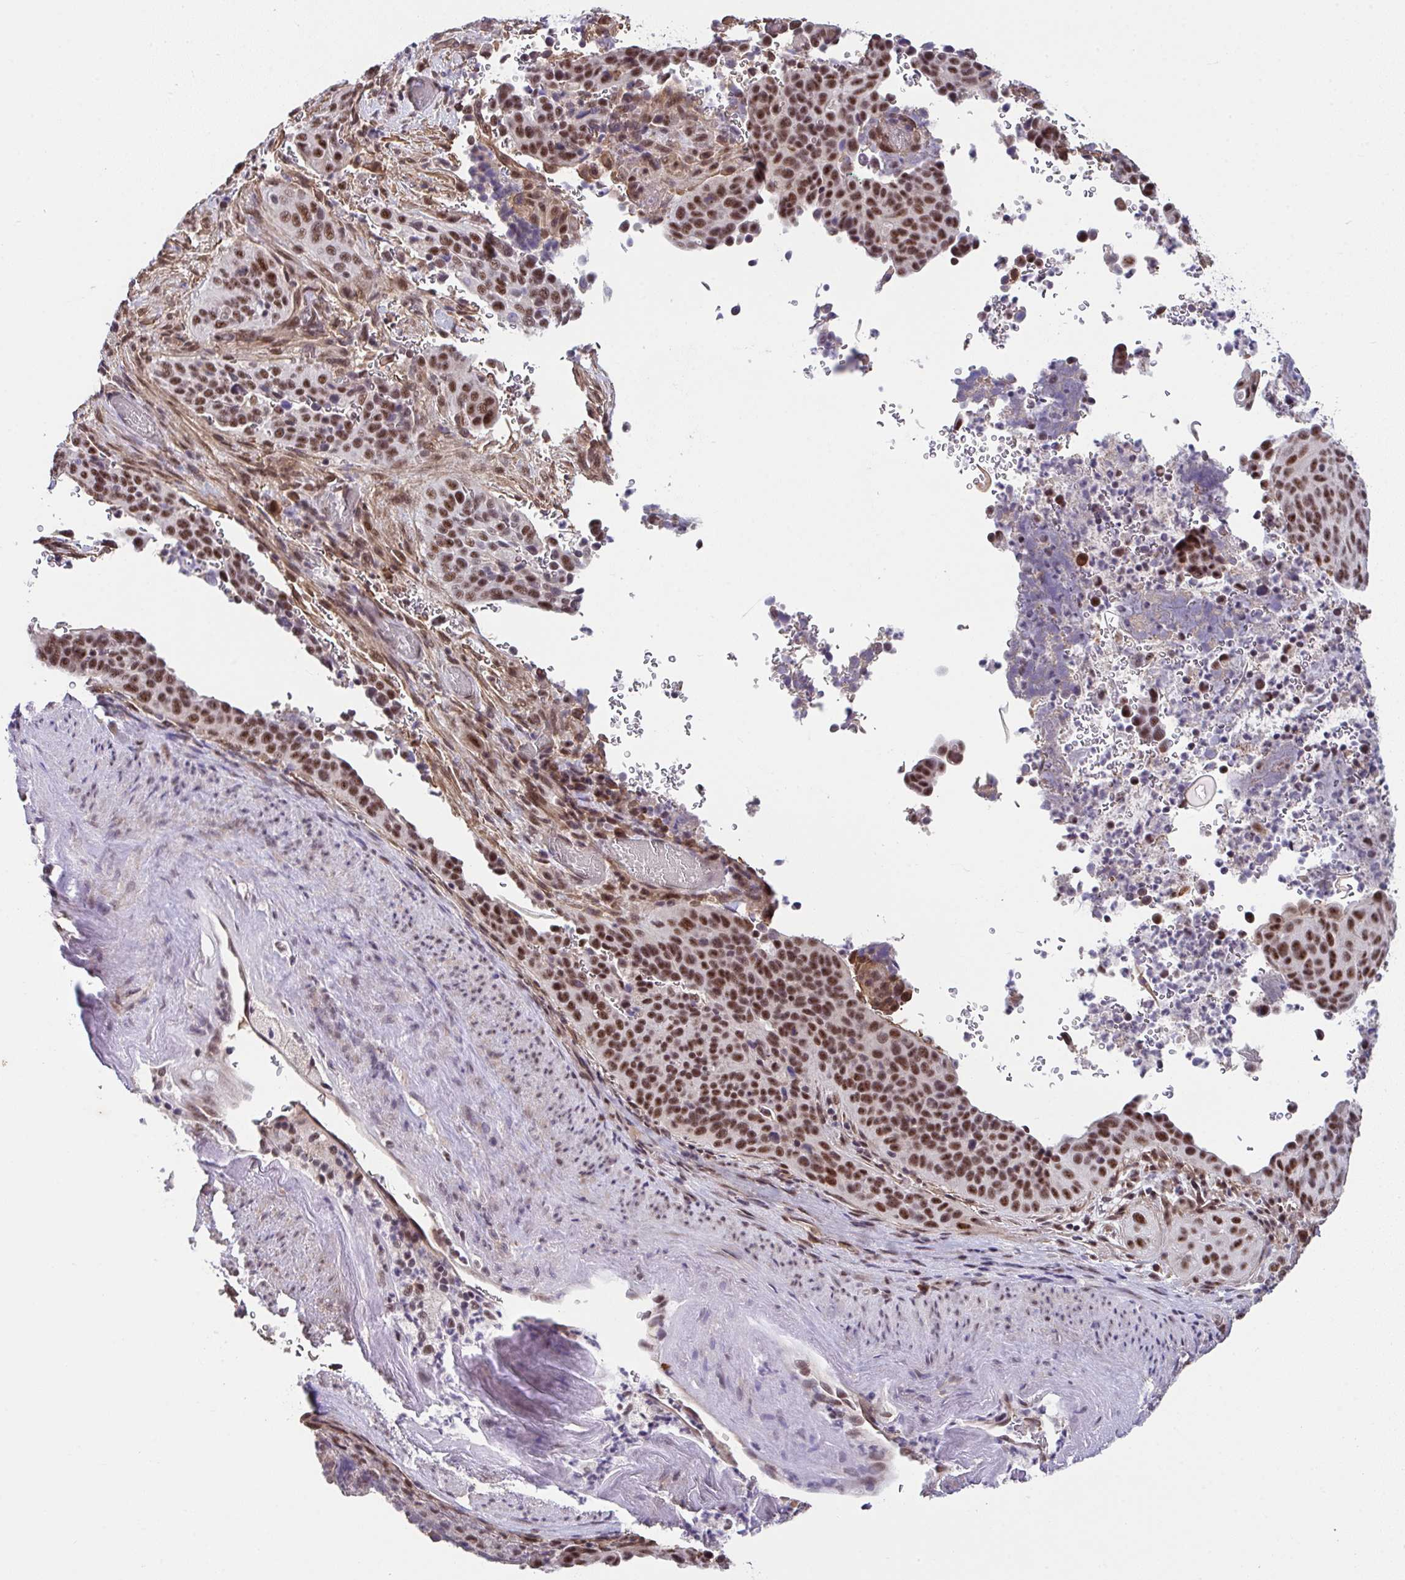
{"staining": {"intensity": "strong", "quantity": ">75%", "location": "nuclear"}, "tissue": "cervical cancer", "cell_type": "Tumor cells", "image_type": "cancer", "snomed": [{"axis": "morphology", "description": "Squamous cell carcinoma, NOS"}, {"axis": "topography", "description": "Cervix"}], "caption": "Immunohistochemical staining of human cervical cancer reveals strong nuclear protein staining in approximately >75% of tumor cells. The staining was performed using DAB, with brown indicating positive protein expression. Nuclei are stained blue with hematoxylin.", "gene": "RBBP6", "patient": {"sex": "female", "age": 38}}